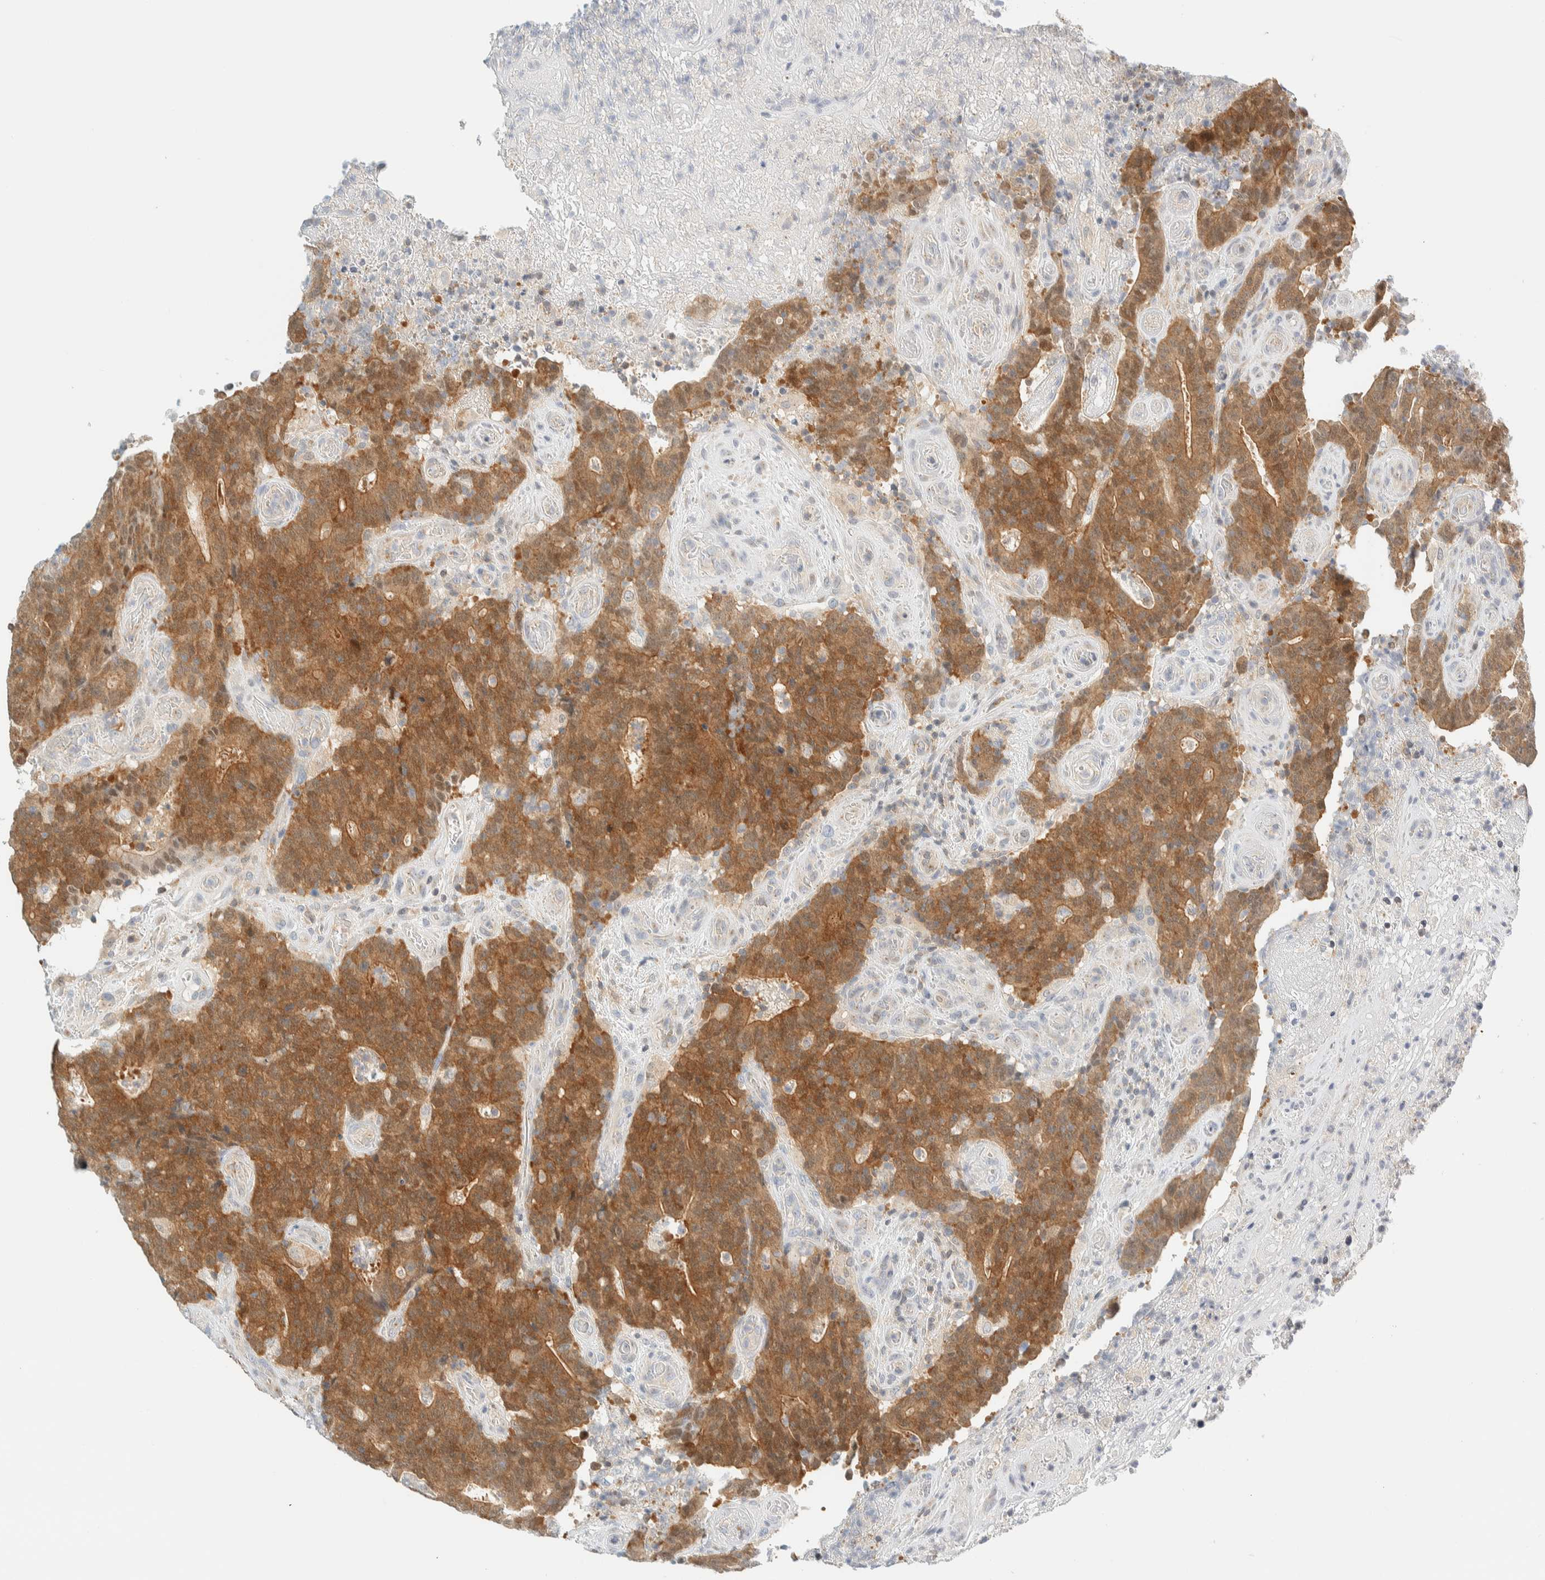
{"staining": {"intensity": "moderate", "quantity": ">75%", "location": "cytoplasmic/membranous,nuclear"}, "tissue": "colorectal cancer", "cell_type": "Tumor cells", "image_type": "cancer", "snomed": [{"axis": "morphology", "description": "Normal tissue, NOS"}, {"axis": "morphology", "description": "Adenocarcinoma, NOS"}, {"axis": "topography", "description": "Colon"}], "caption": "This photomicrograph demonstrates immunohistochemistry staining of colorectal adenocarcinoma, with medium moderate cytoplasmic/membranous and nuclear staining in about >75% of tumor cells.", "gene": "PCYT2", "patient": {"sex": "female", "age": 75}}